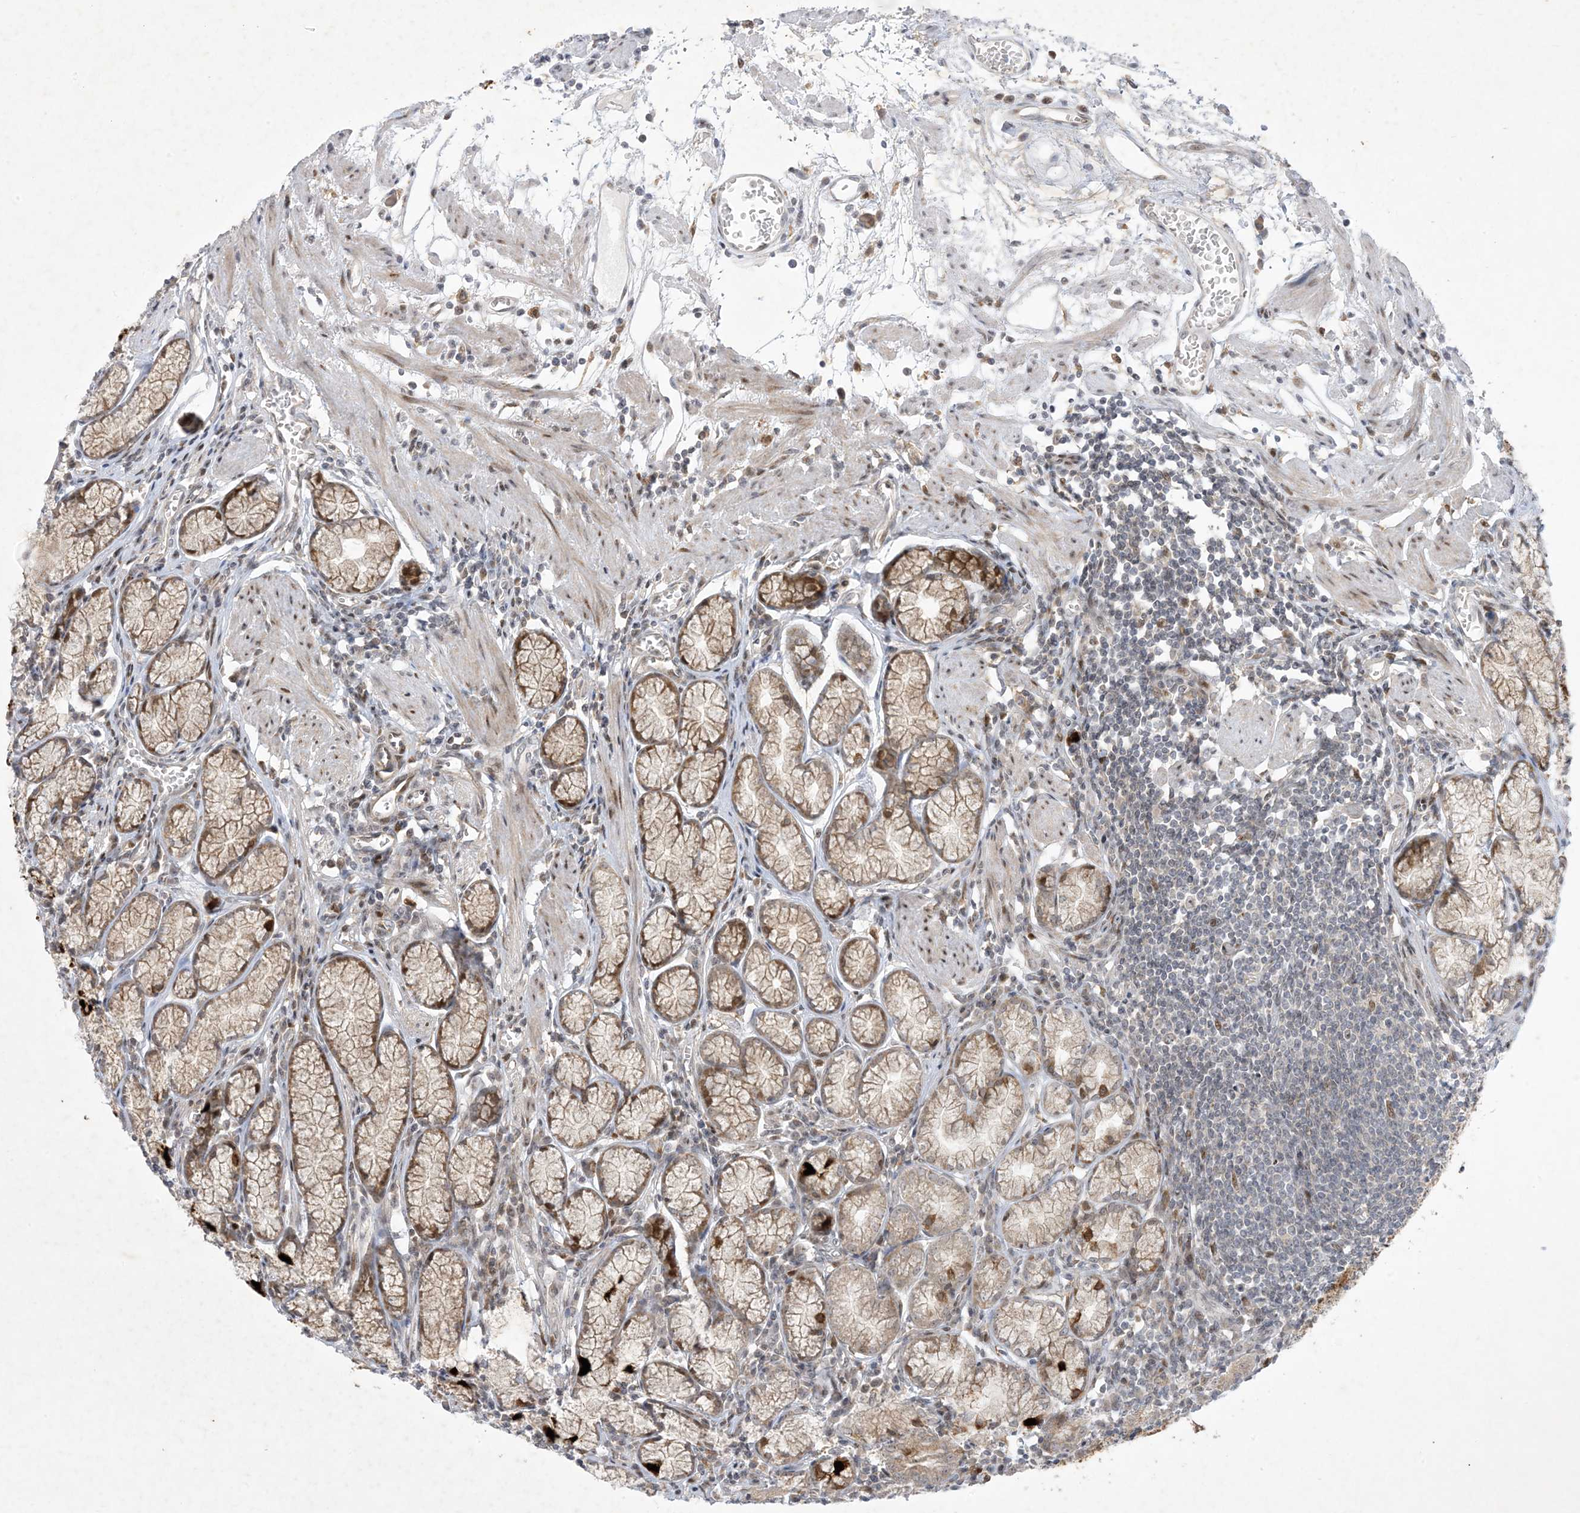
{"staining": {"intensity": "strong", "quantity": "25%-75%", "location": "cytoplasmic/membranous,nuclear"}, "tissue": "stomach", "cell_type": "Glandular cells", "image_type": "normal", "snomed": [{"axis": "morphology", "description": "Normal tissue, NOS"}, {"axis": "topography", "description": "Stomach"}], "caption": "This photomicrograph reveals immunohistochemistry staining of unremarkable stomach, with high strong cytoplasmic/membranous,nuclear positivity in about 25%-75% of glandular cells.", "gene": "SOGA3", "patient": {"sex": "male", "age": 55}}